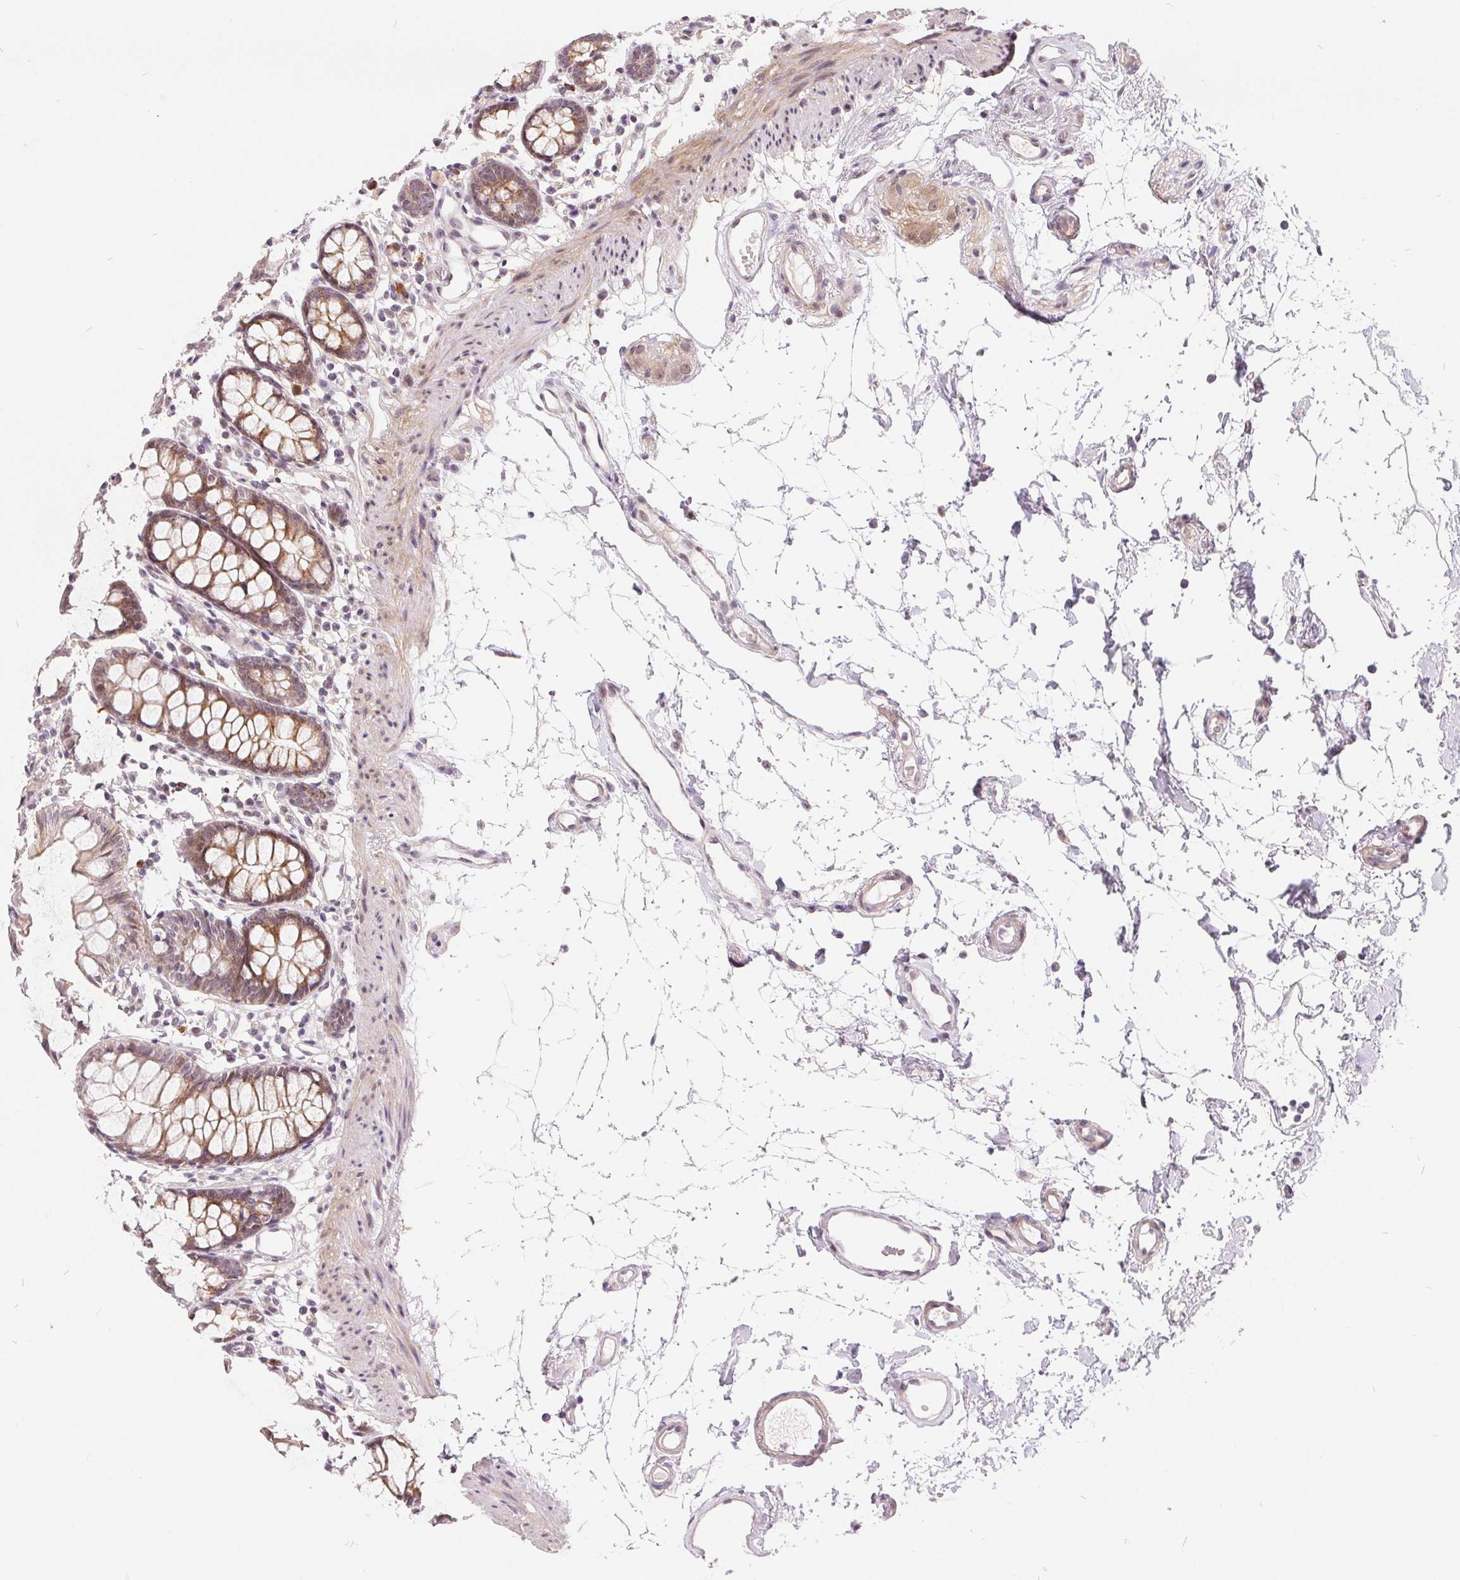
{"staining": {"intensity": "weak", "quantity": "<25%", "location": "cytoplasmic/membranous"}, "tissue": "colon", "cell_type": "Endothelial cells", "image_type": "normal", "snomed": [{"axis": "morphology", "description": "Normal tissue, NOS"}, {"axis": "topography", "description": "Colon"}], "caption": "Immunohistochemistry histopathology image of normal colon stained for a protein (brown), which reveals no staining in endothelial cells.", "gene": "NRG2", "patient": {"sex": "female", "age": 84}}